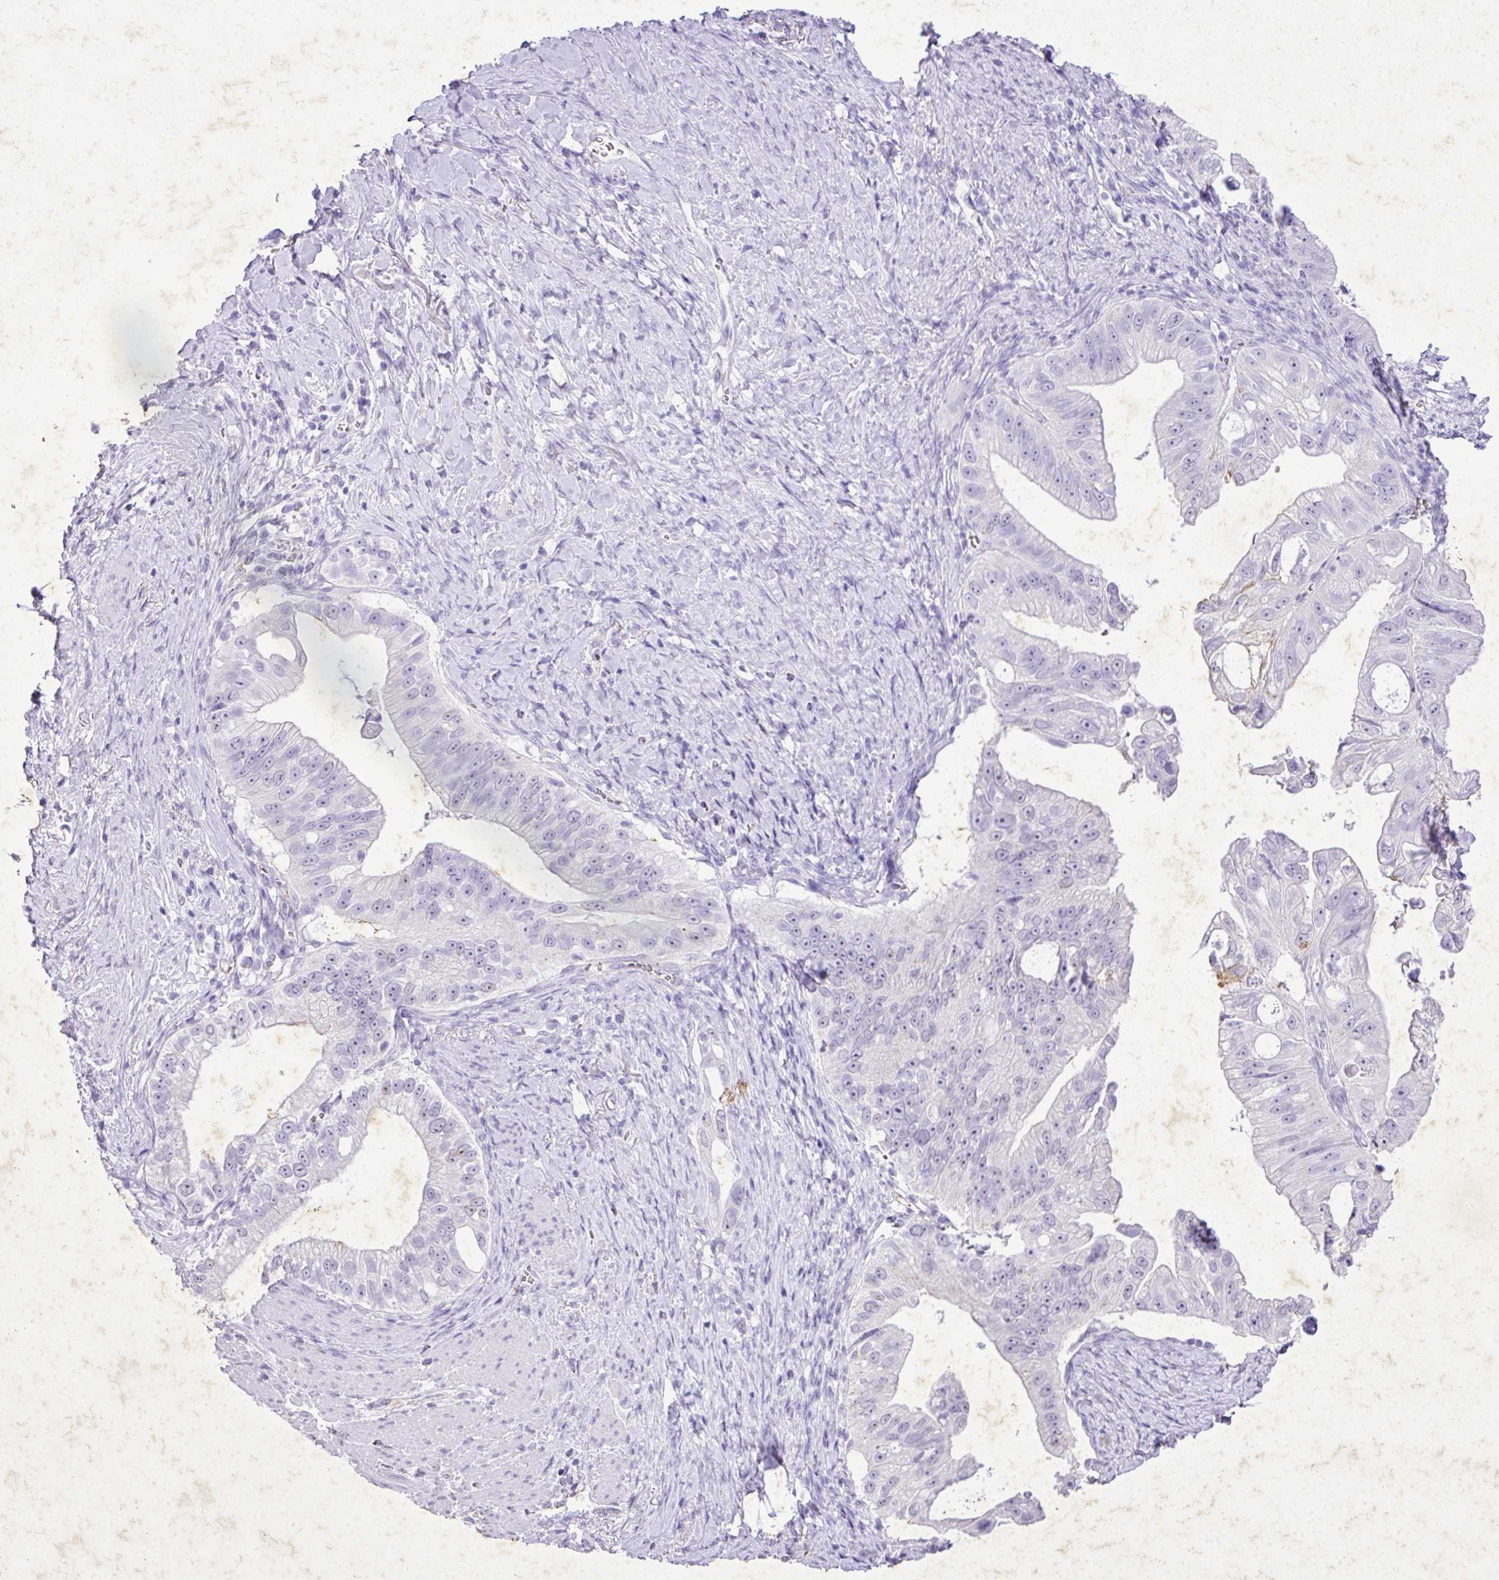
{"staining": {"intensity": "negative", "quantity": "none", "location": "none"}, "tissue": "pancreatic cancer", "cell_type": "Tumor cells", "image_type": "cancer", "snomed": [{"axis": "morphology", "description": "Adenocarcinoma, NOS"}, {"axis": "topography", "description": "Pancreas"}], "caption": "Tumor cells show no significant protein positivity in pancreatic cancer (adenocarcinoma).", "gene": "KCNJ11", "patient": {"sex": "male", "age": 70}}